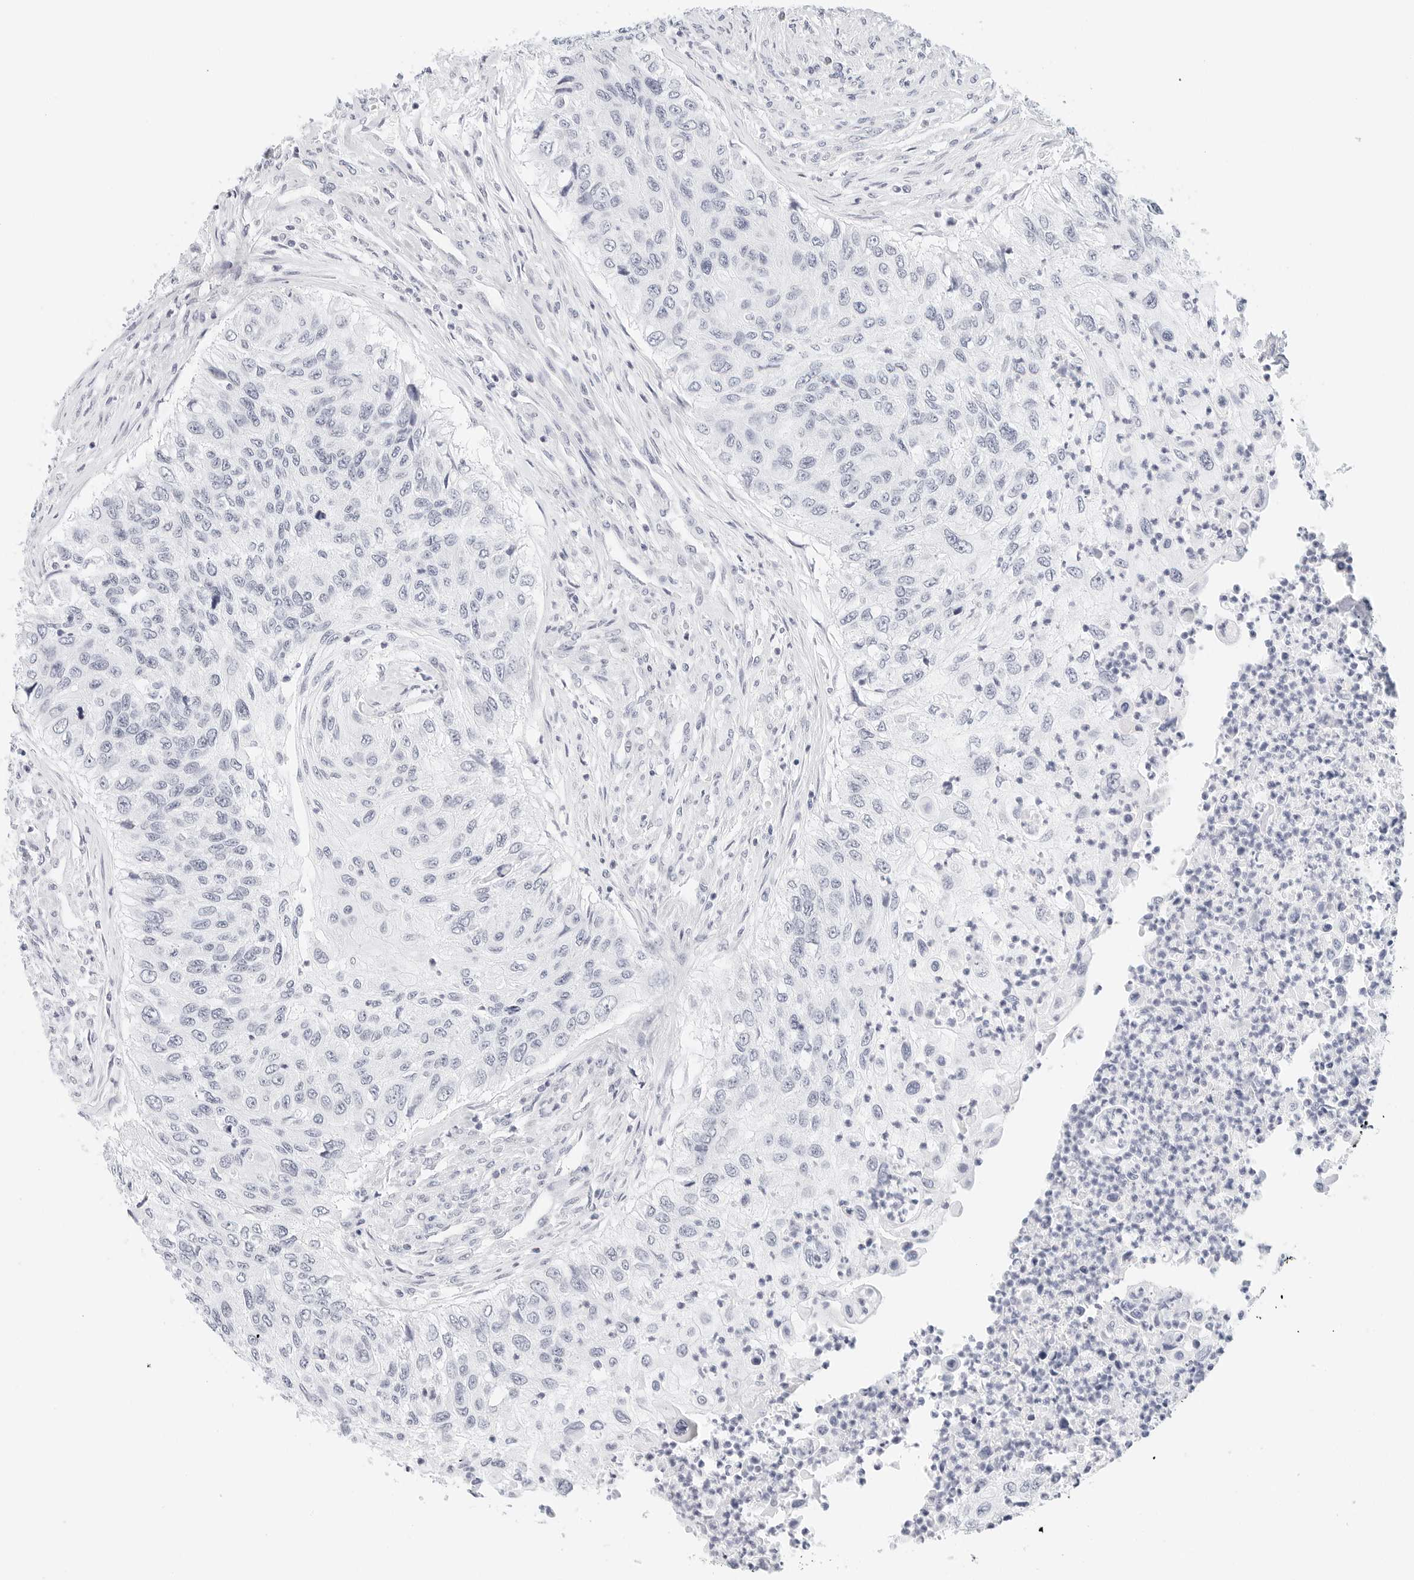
{"staining": {"intensity": "negative", "quantity": "none", "location": "none"}, "tissue": "urothelial cancer", "cell_type": "Tumor cells", "image_type": "cancer", "snomed": [{"axis": "morphology", "description": "Urothelial carcinoma, High grade"}, {"axis": "topography", "description": "Urinary bladder"}], "caption": "Micrograph shows no significant protein positivity in tumor cells of urothelial carcinoma (high-grade). Nuclei are stained in blue.", "gene": "CD22", "patient": {"sex": "female", "age": 60}}